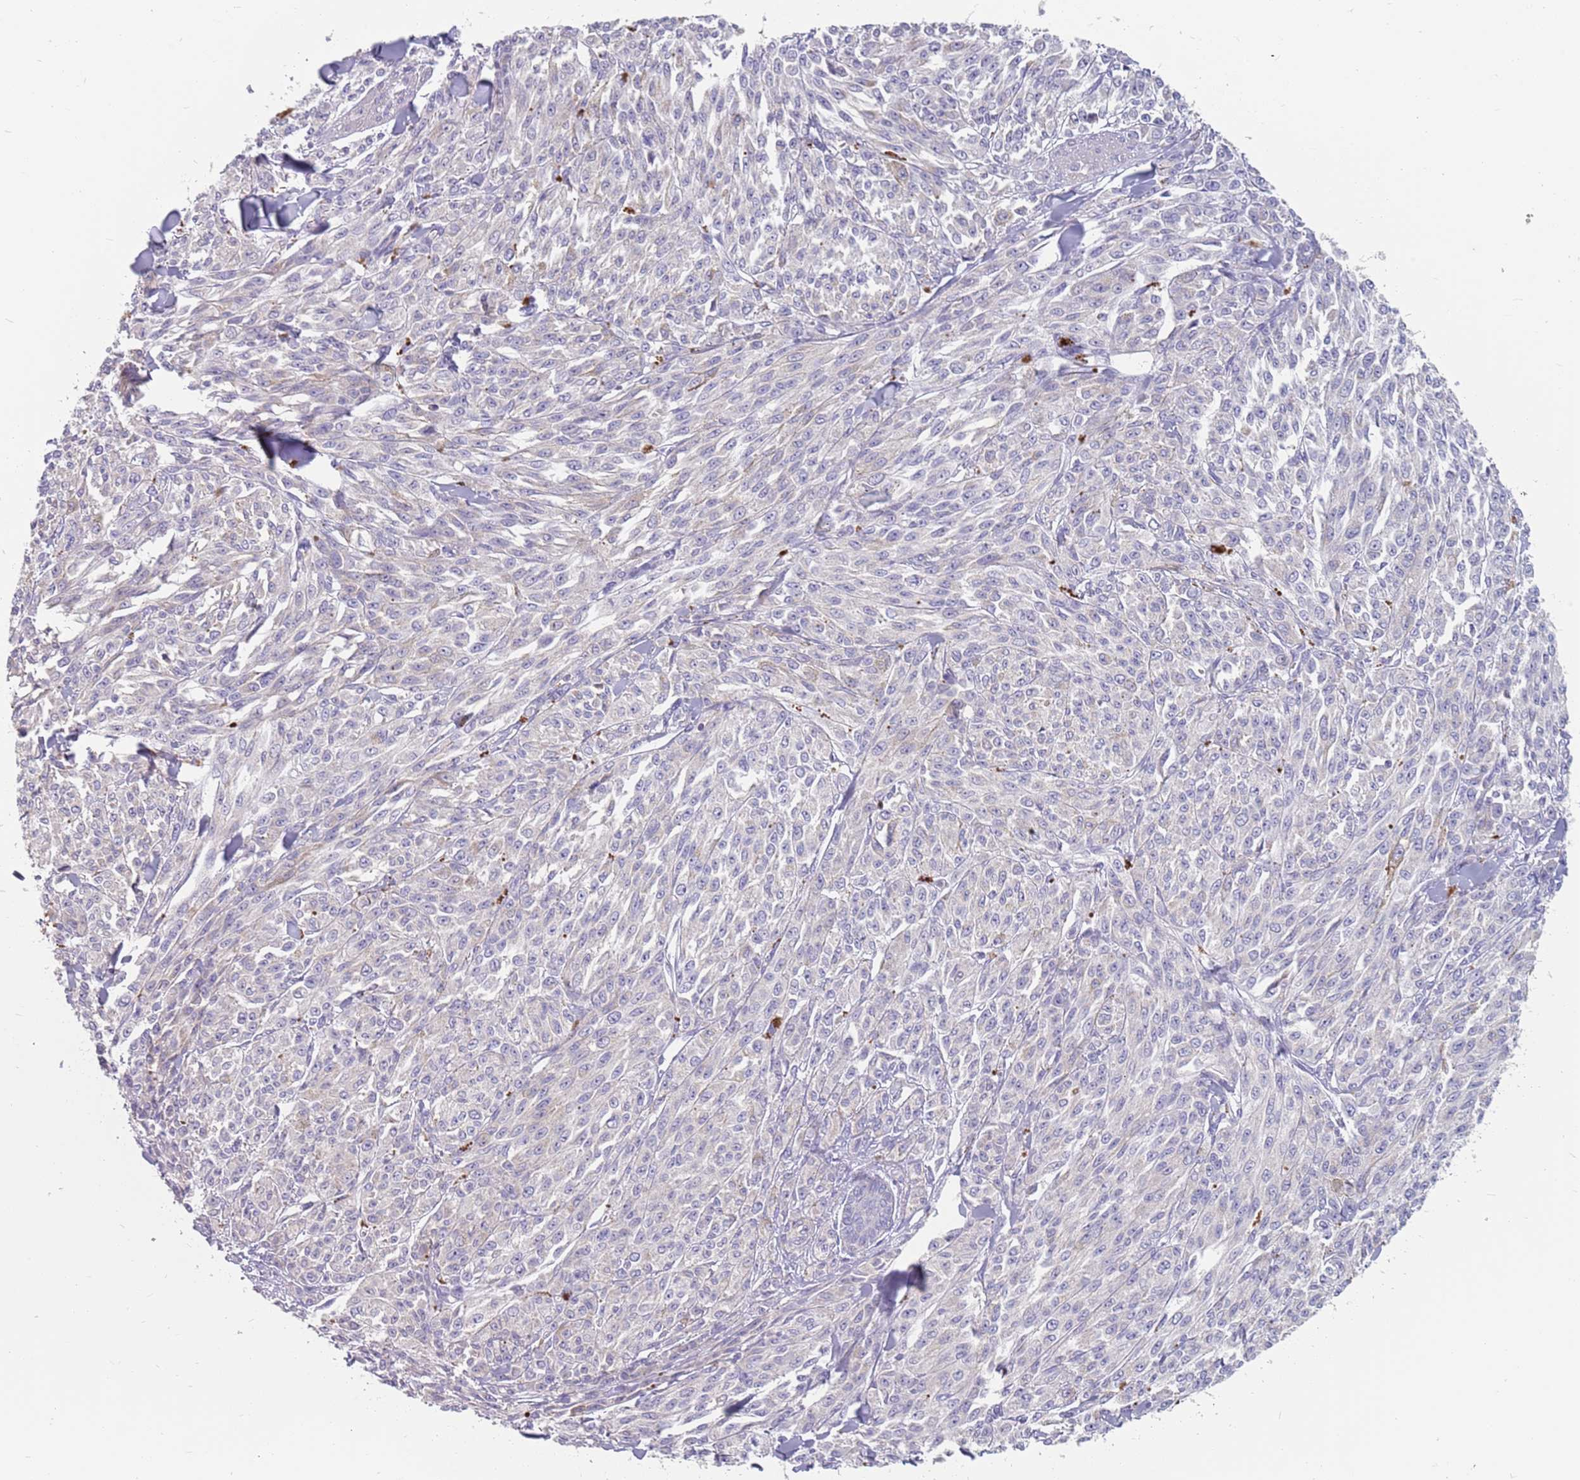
{"staining": {"intensity": "negative", "quantity": "none", "location": "none"}, "tissue": "melanoma", "cell_type": "Tumor cells", "image_type": "cancer", "snomed": [{"axis": "morphology", "description": "Malignant melanoma, NOS"}, {"axis": "topography", "description": "Skin"}], "caption": "Tumor cells are negative for brown protein staining in melanoma.", "gene": "CMTR2", "patient": {"sex": "female", "age": 52}}